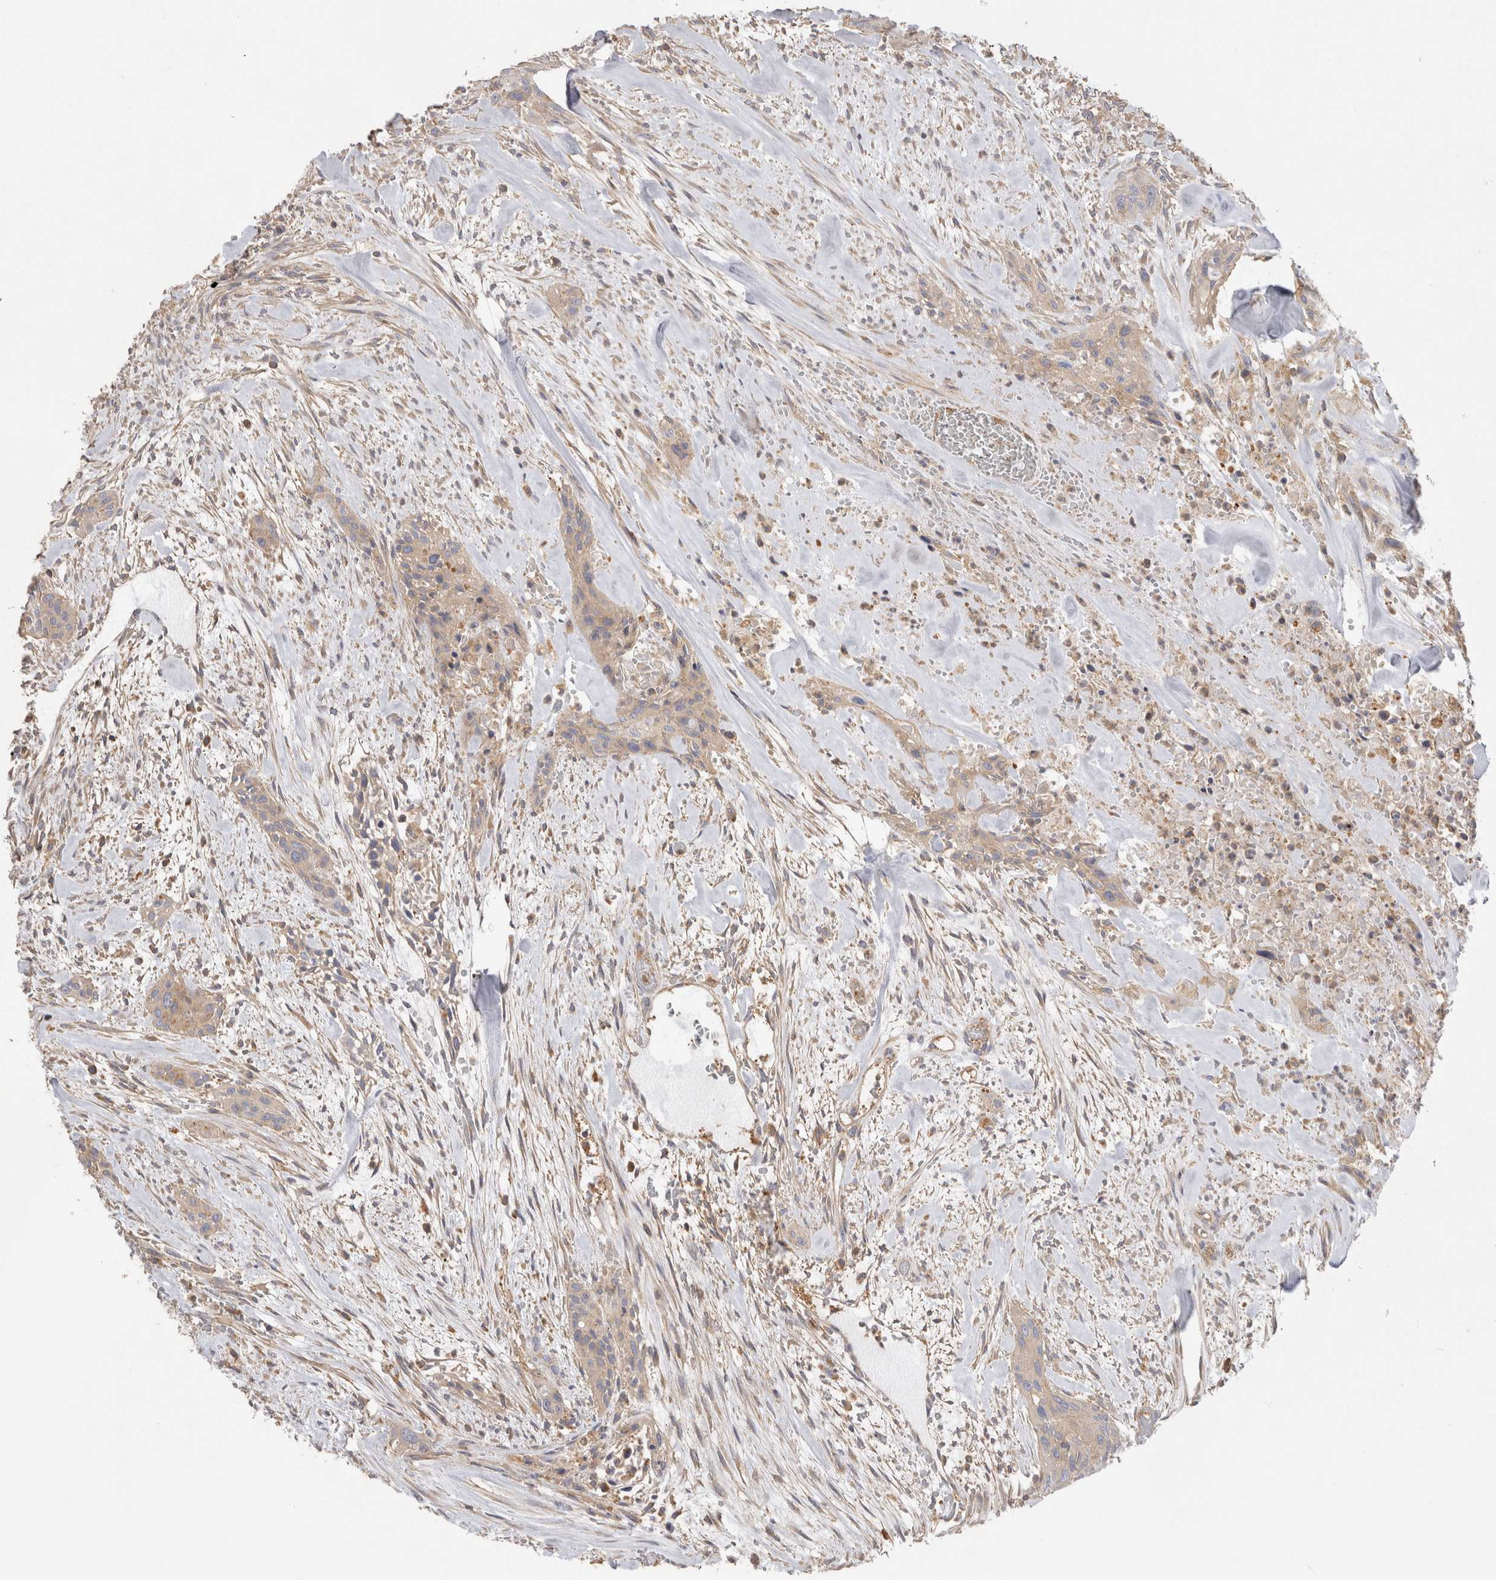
{"staining": {"intensity": "weak", "quantity": ">75%", "location": "cytoplasmic/membranous"}, "tissue": "urothelial cancer", "cell_type": "Tumor cells", "image_type": "cancer", "snomed": [{"axis": "morphology", "description": "Urothelial carcinoma, High grade"}, {"axis": "topography", "description": "Urinary bladder"}], "caption": "DAB (3,3'-diaminobenzidine) immunohistochemical staining of human urothelial cancer displays weak cytoplasmic/membranous protein expression in about >75% of tumor cells.", "gene": "CHMP6", "patient": {"sex": "male", "age": 35}}